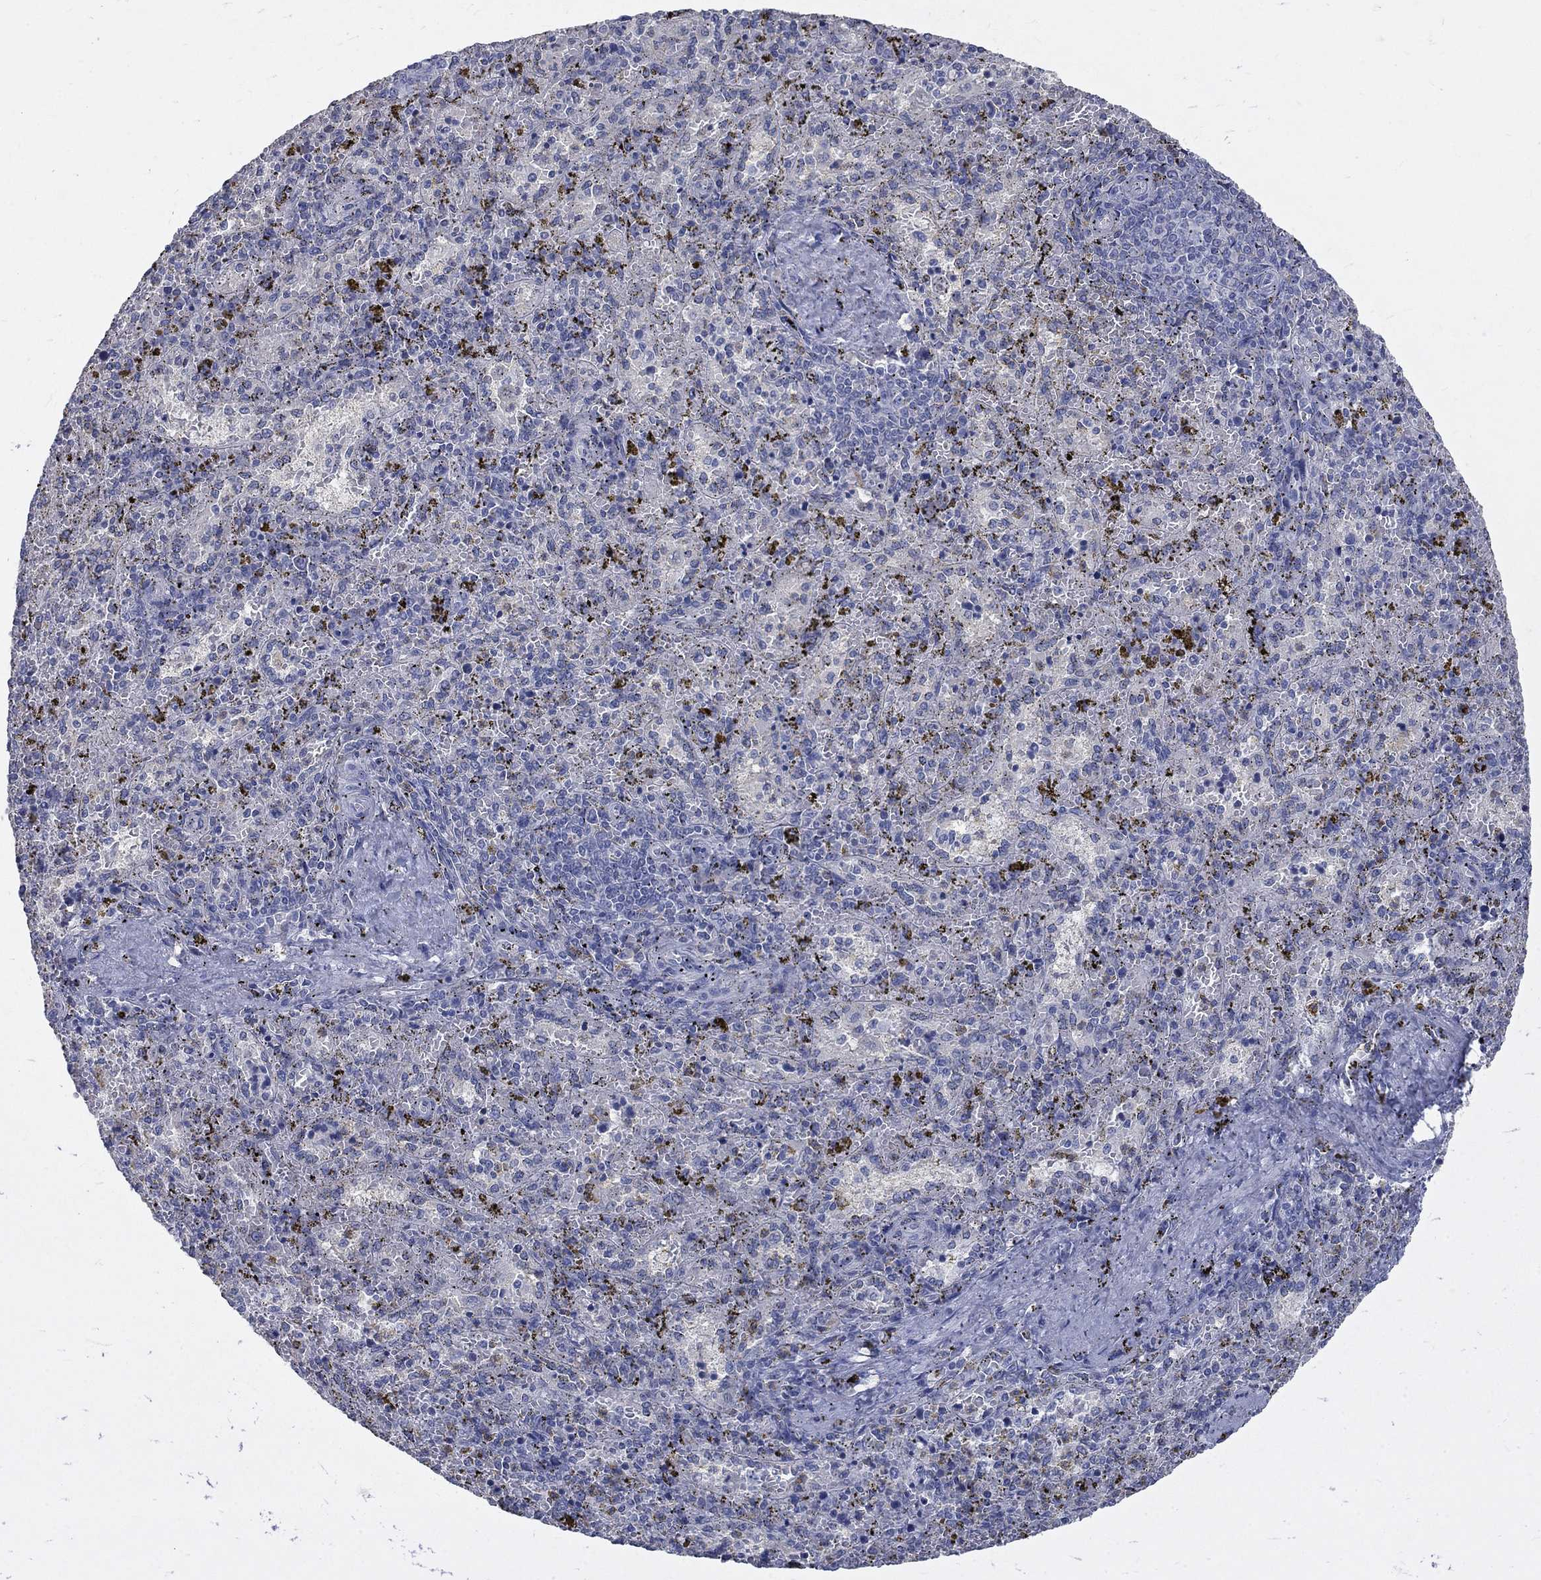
{"staining": {"intensity": "negative", "quantity": "none", "location": "none"}, "tissue": "spleen", "cell_type": "Cells in red pulp", "image_type": "normal", "snomed": [{"axis": "morphology", "description": "Normal tissue, NOS"}, {"axis": "topography", "description": "Spleen"}], "caption": "DAB immunohistochemical staining of normal human spleen displays no significant expression in cells in red pulp. (Immunohistochemistry, brightfield microscopy, high magnification).", "gene": "PTH1R", "patient": {"sex": "female", "age": 50}}